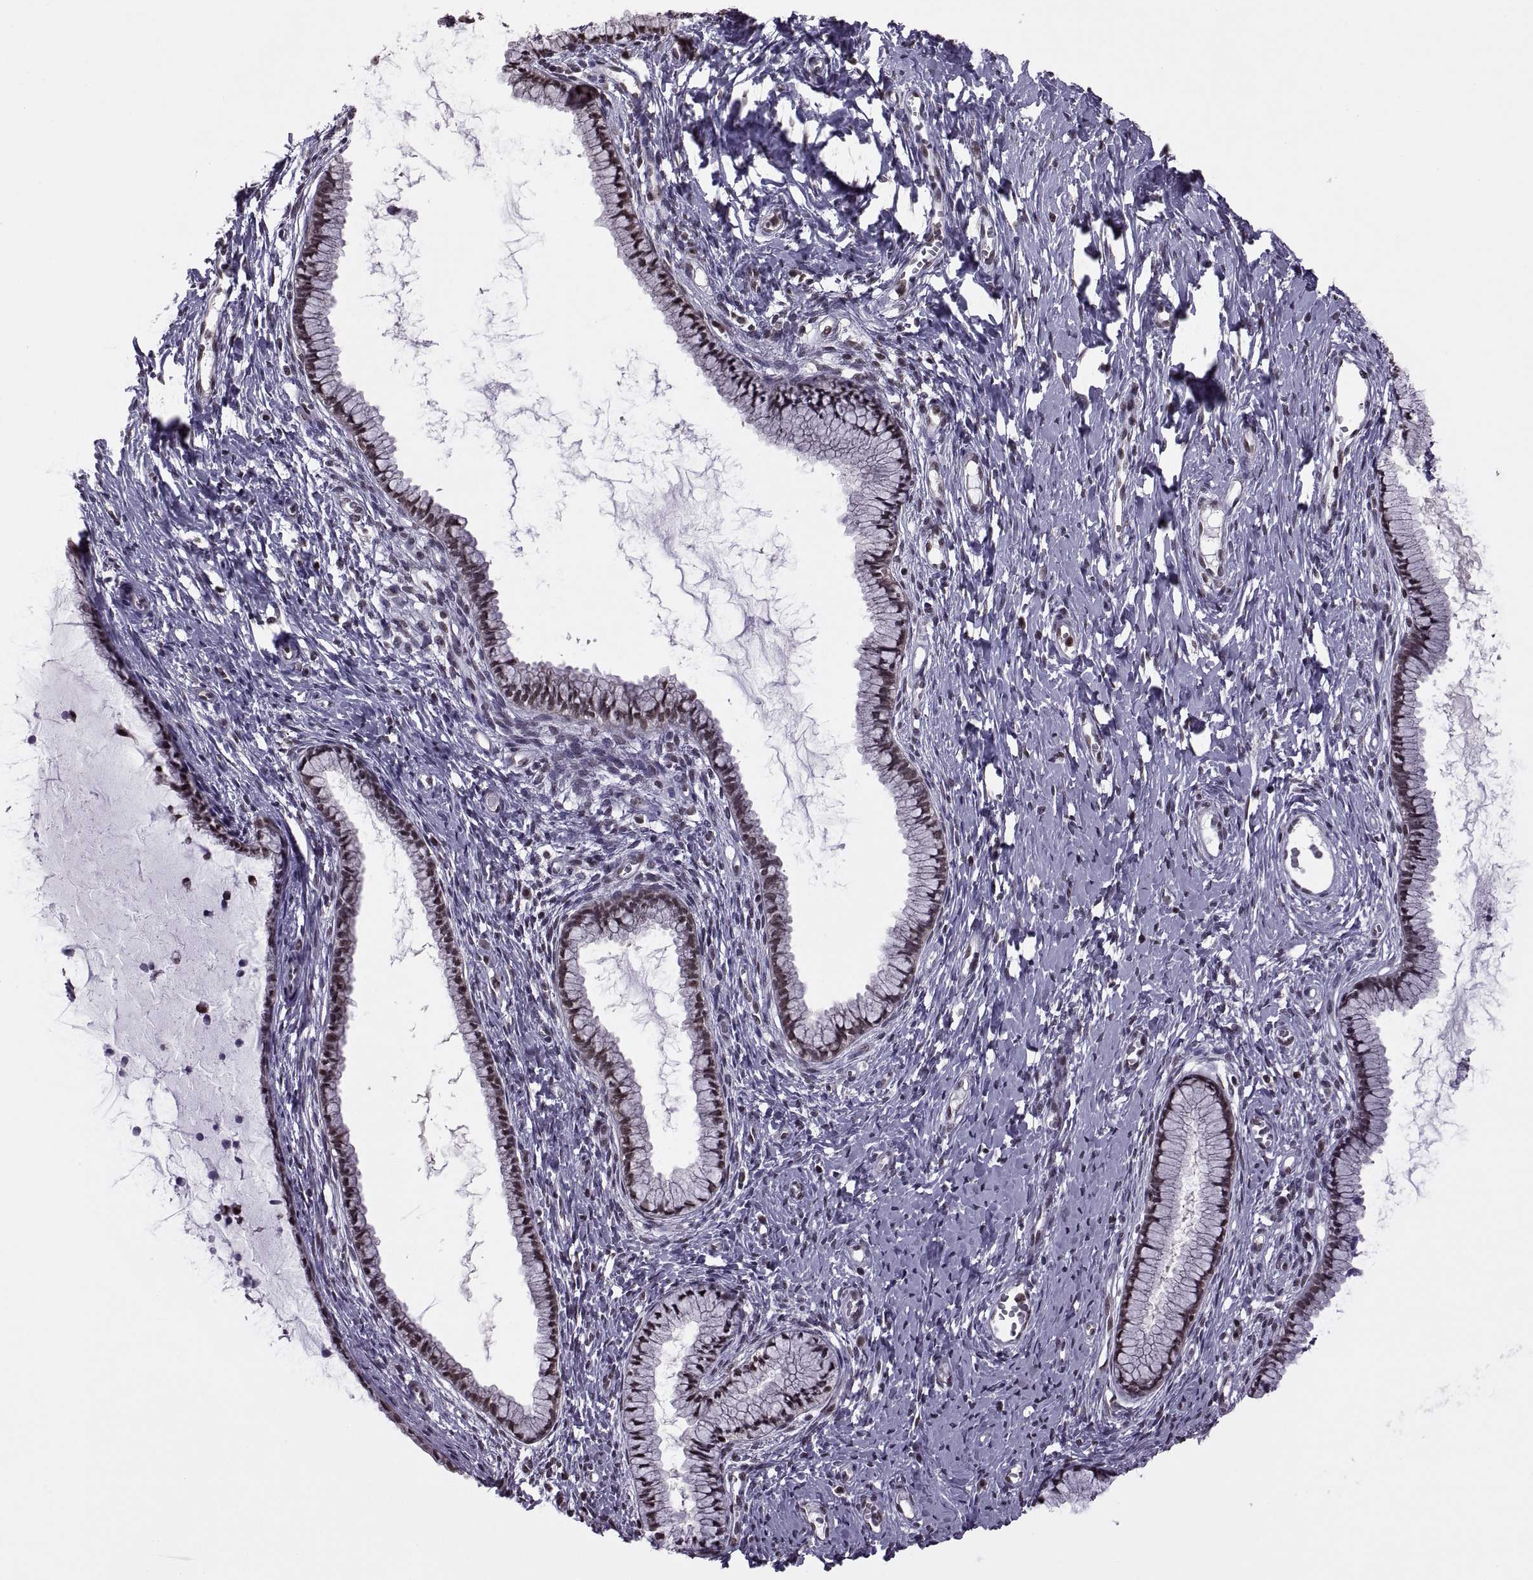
{"staining": {"intensity": "moderate", "quantity": ">75%", "location": "nuclear"}, "tissue": "cervix", "cell_type": "Glandular cells", "image_type": "normal", "snomed": [{"axis": "morphology", "description": "Normal tissue, NOS"}, {"axis": "topography", "description": "Cervix"}], "caption": "High-magnification brightfield microscopy of normal cervix stained with DAB (3,3'-diaminobenzidine) (brown) and counterstained with hematoxylin (blue). glandular cells exhibit moderate nuclear staining is present in about>75% of cells.", "gene": "INTS3", "patient": {"sex": "female", "age": 40}}